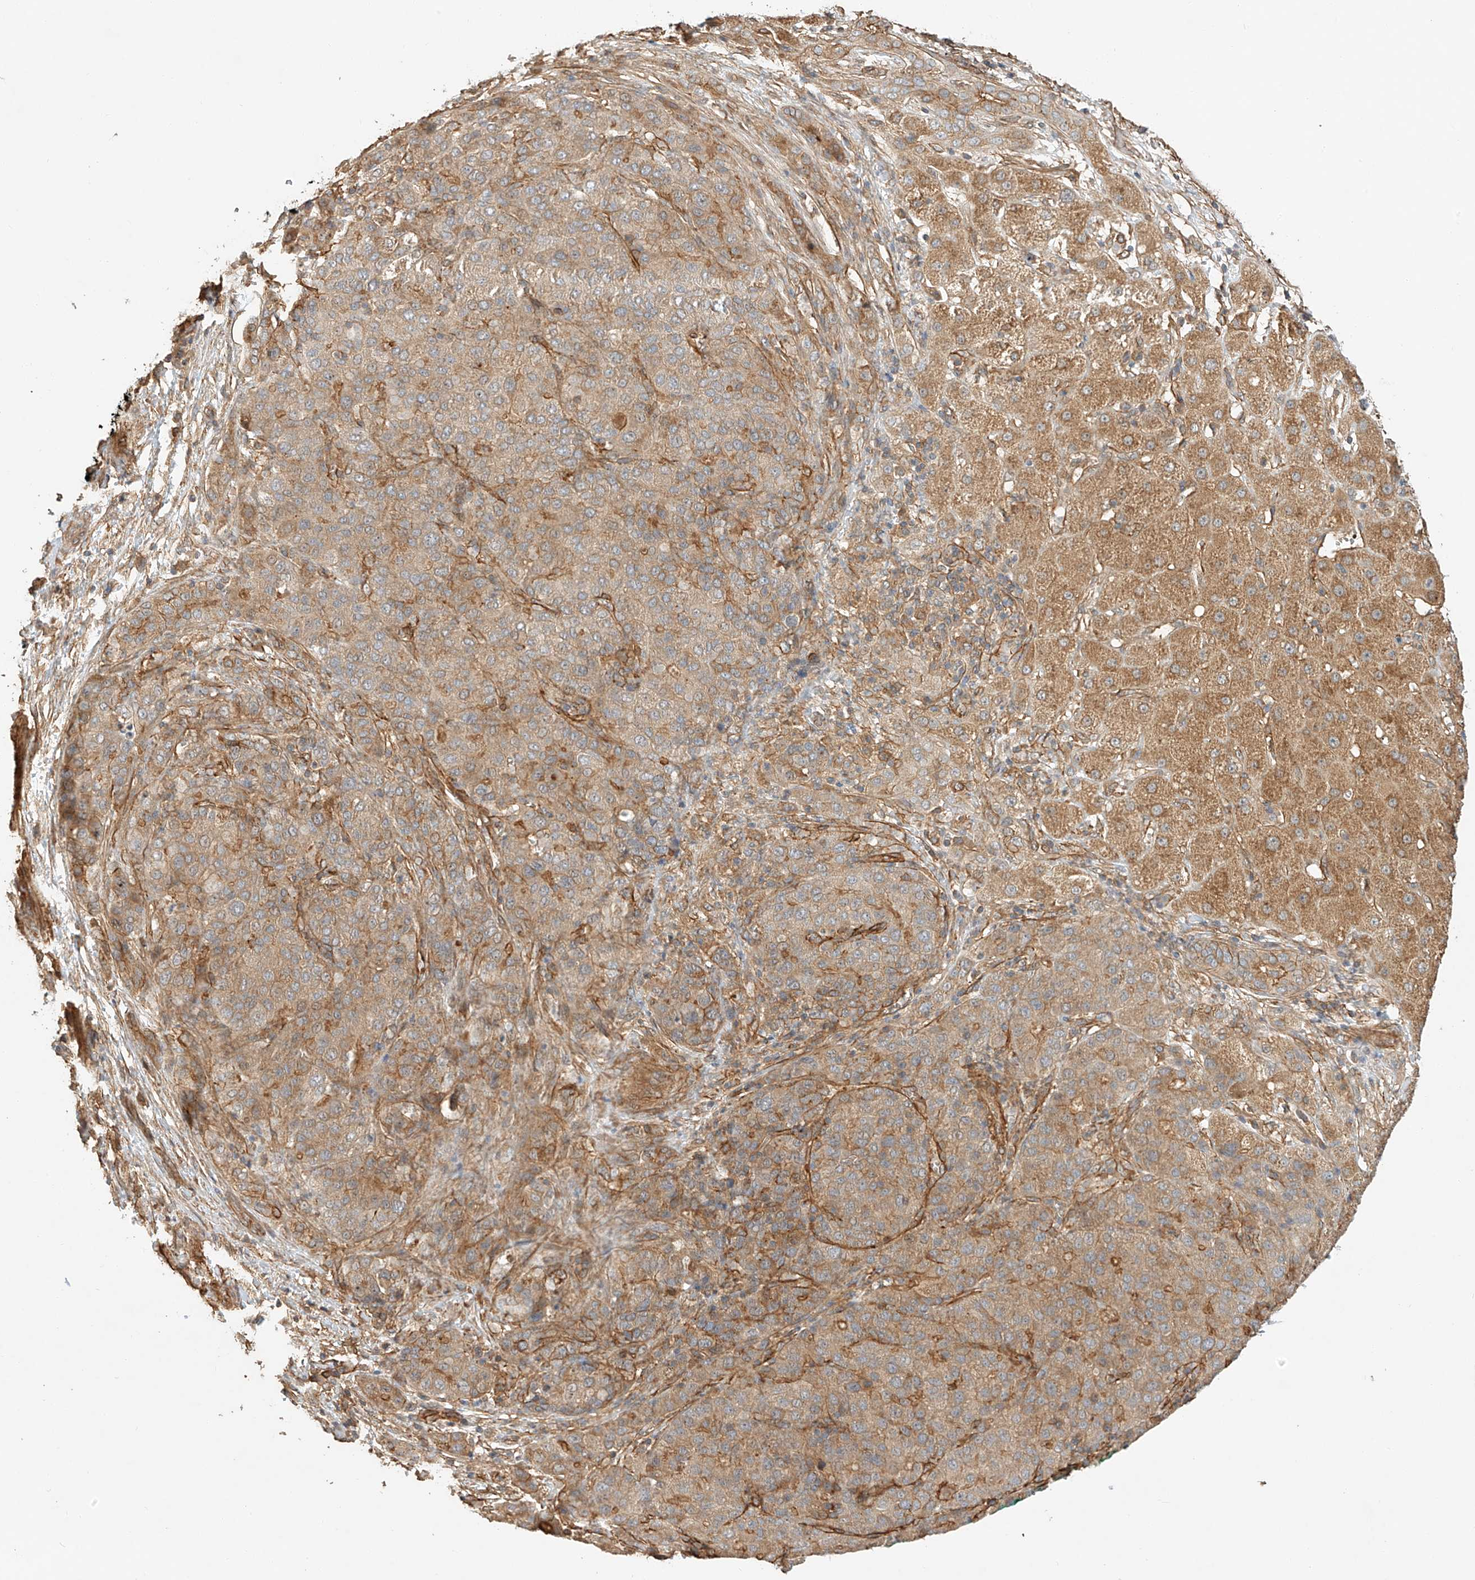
{"staining": {"intensity": "moderate", "quantity": ">75%", "location": "cytoplasmic/membranous"}, "tissue": "liver cancer", "cell_type": "Tumor cells", "image_type": "cancer", "snomed": [{"axis": "morphology", "description": "Carcinoma, Hepatocellular, NOS"}, {"axis": "topography", "description": "Liver"}], "caption": "Brown immunohistochemical staining in human liver hepatocellular carcinoma shows moderate cytoplasmic/membranous staining in approximately >75% of tumor cells. (DAB (3,3'-diaminobenzidine) = brown stain, brightfield microscopy at high magnification).", "gene": "CSMD3", "patient": {"sex": "male", "age": 65}}